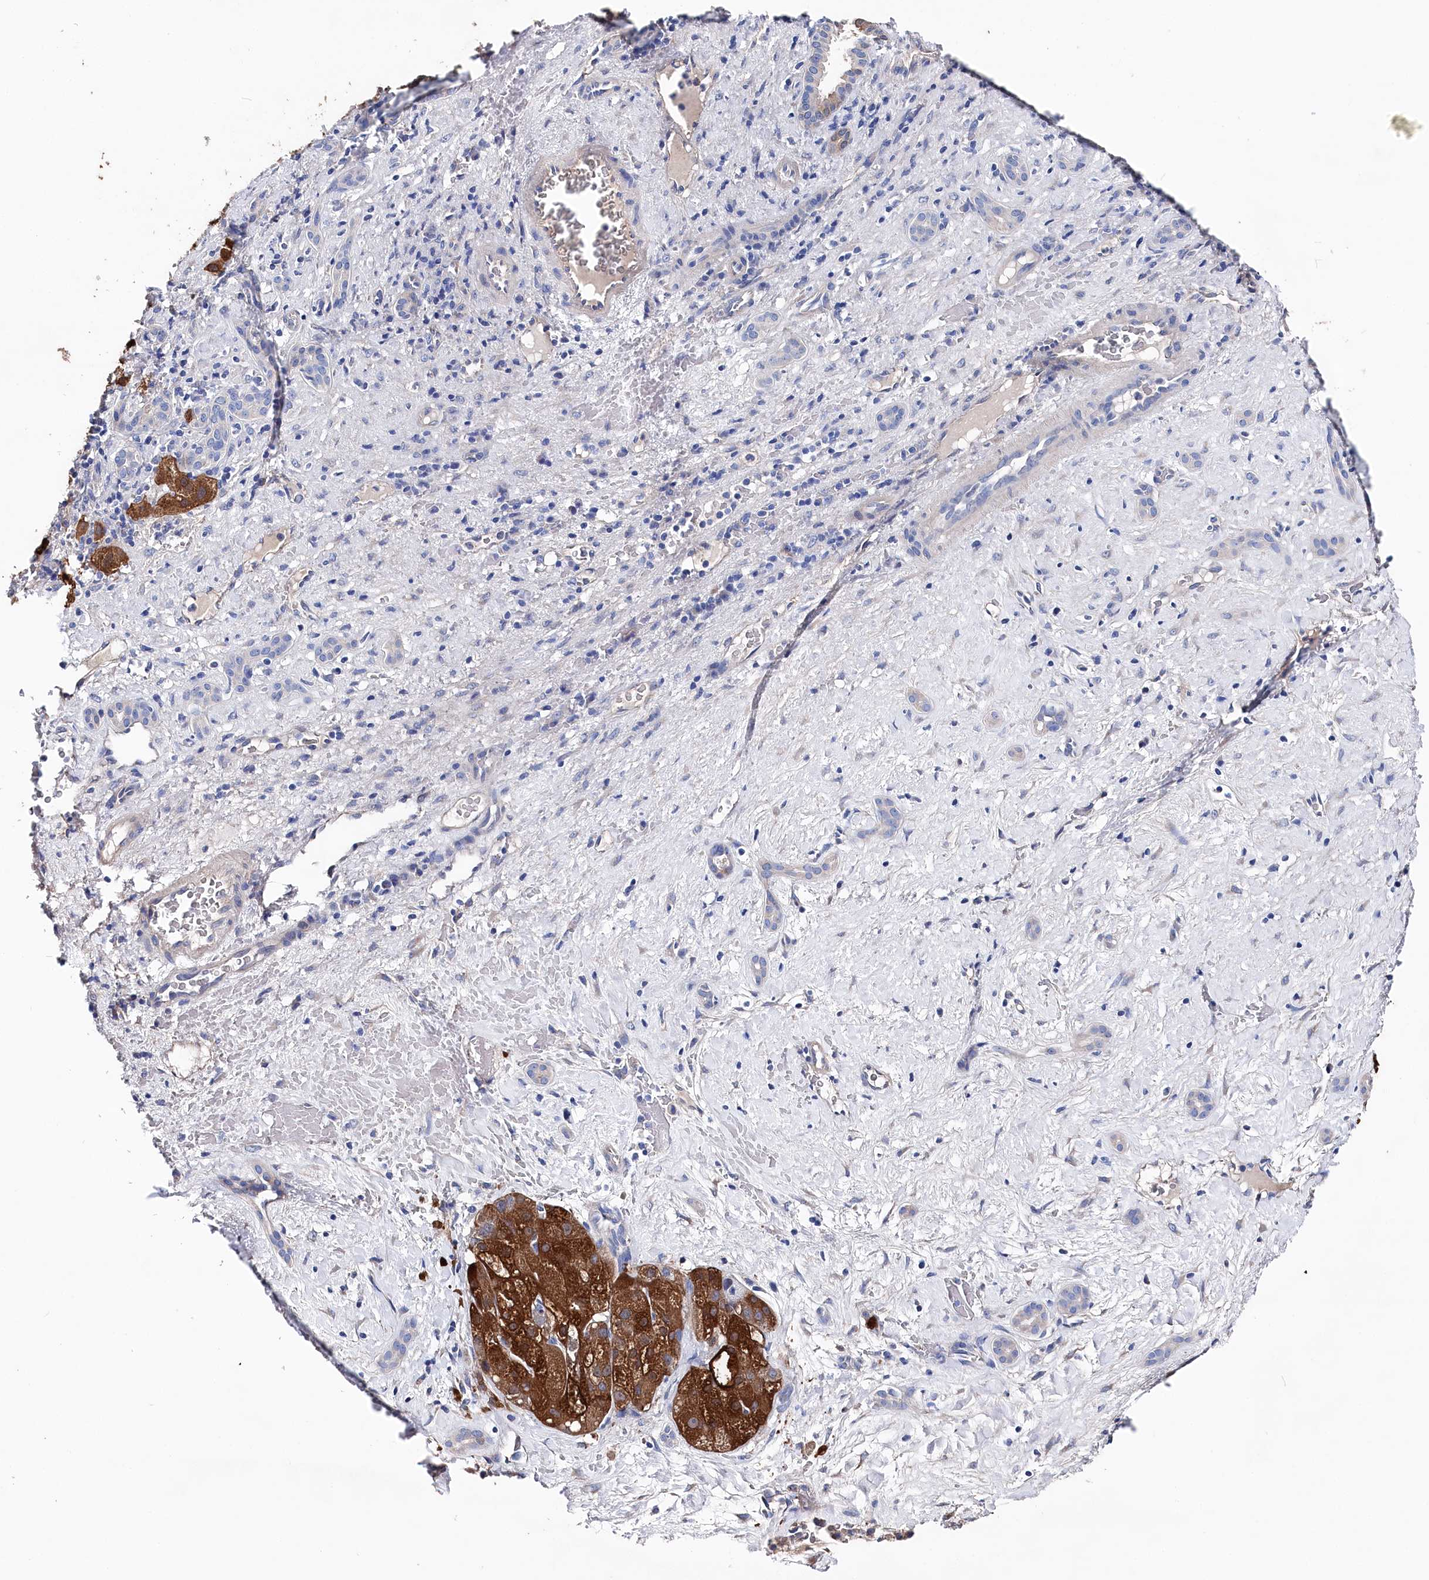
{"staining": {"intensity": "strong", "quantity": ">75%", "location": "cytoplasmic/membranous"}, "tissue": "liver cancer", "cell_type": "Tumor cells", "image_type": "cancer", "snomed": [{"axis": "morphology", "description": "Normal tissue, NOS"}, {"axis": "morphology", "description": "Carcinoma, Hepatocellular, NOS"}, {"axis": "topography", "description": "Liver"}], "caption": "Human hepatocellular carcinoma (liver) stained for a protein (brown) shows strong cytoplasmic/membranous positive positivity in approximately >75% of tumor cells.", "gene": "BHMT", "patient": {"sex": "male", "age": 57}}